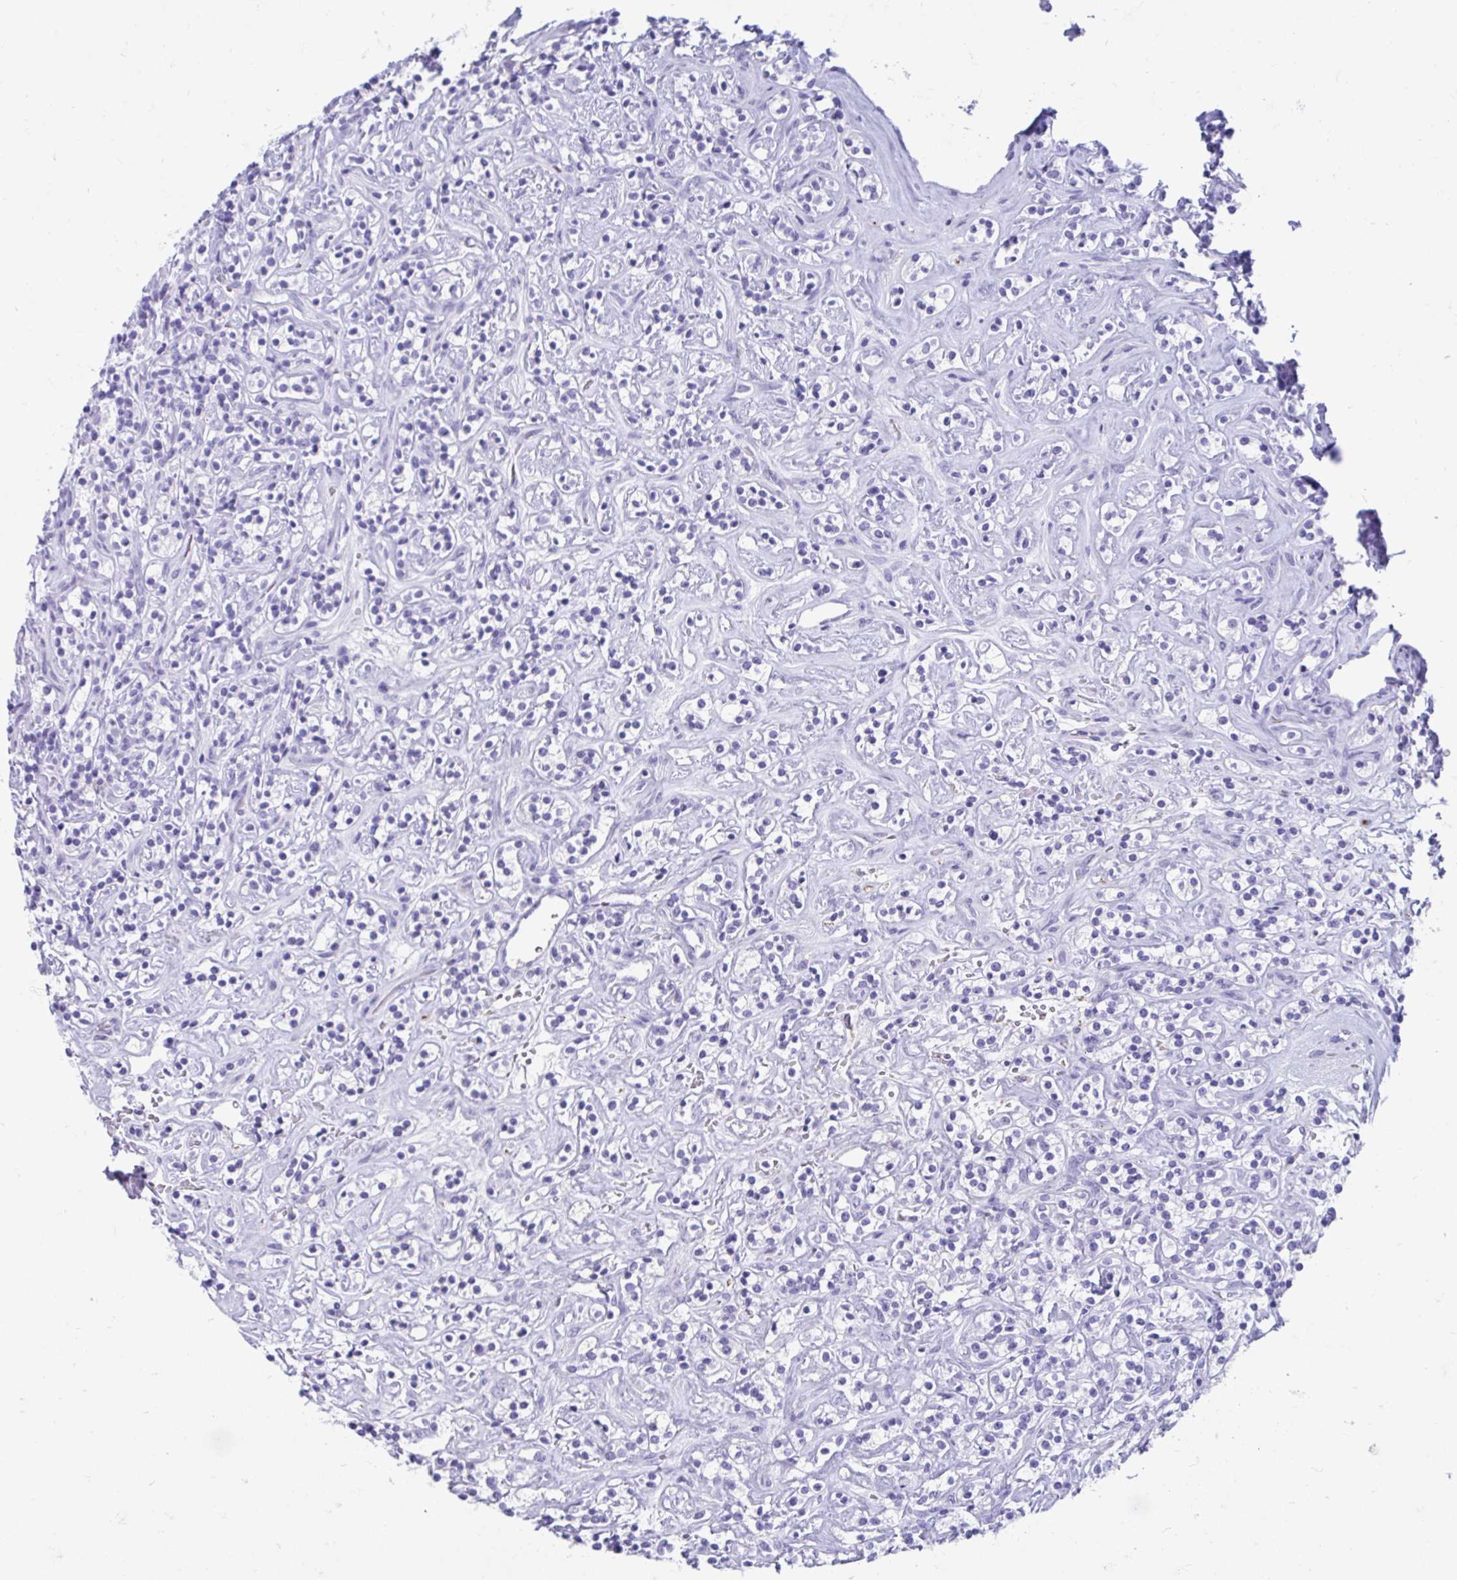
{"staining": {"intensity": "negative", "quantity": "none", "location": "none"}, "tissue": "renal cancer", "cell_type": "Tumor cells", "image_type": "cancer", "snomed": [{"axis": "morphology", "description": "Adenocarcinoma, NOS"}, {"axis": "topography", "description": "Kidney"}], "caption": "There is no significant expression in tumor cells of renal cancer (adenocarcinoma). (DAB (3,3'-diaminobenzidine) immunohistochemistry visualized using brightfield microscopy, high magnification).", "gene": "SMIM9", "patient": {"sex": "male", "age": 77}}